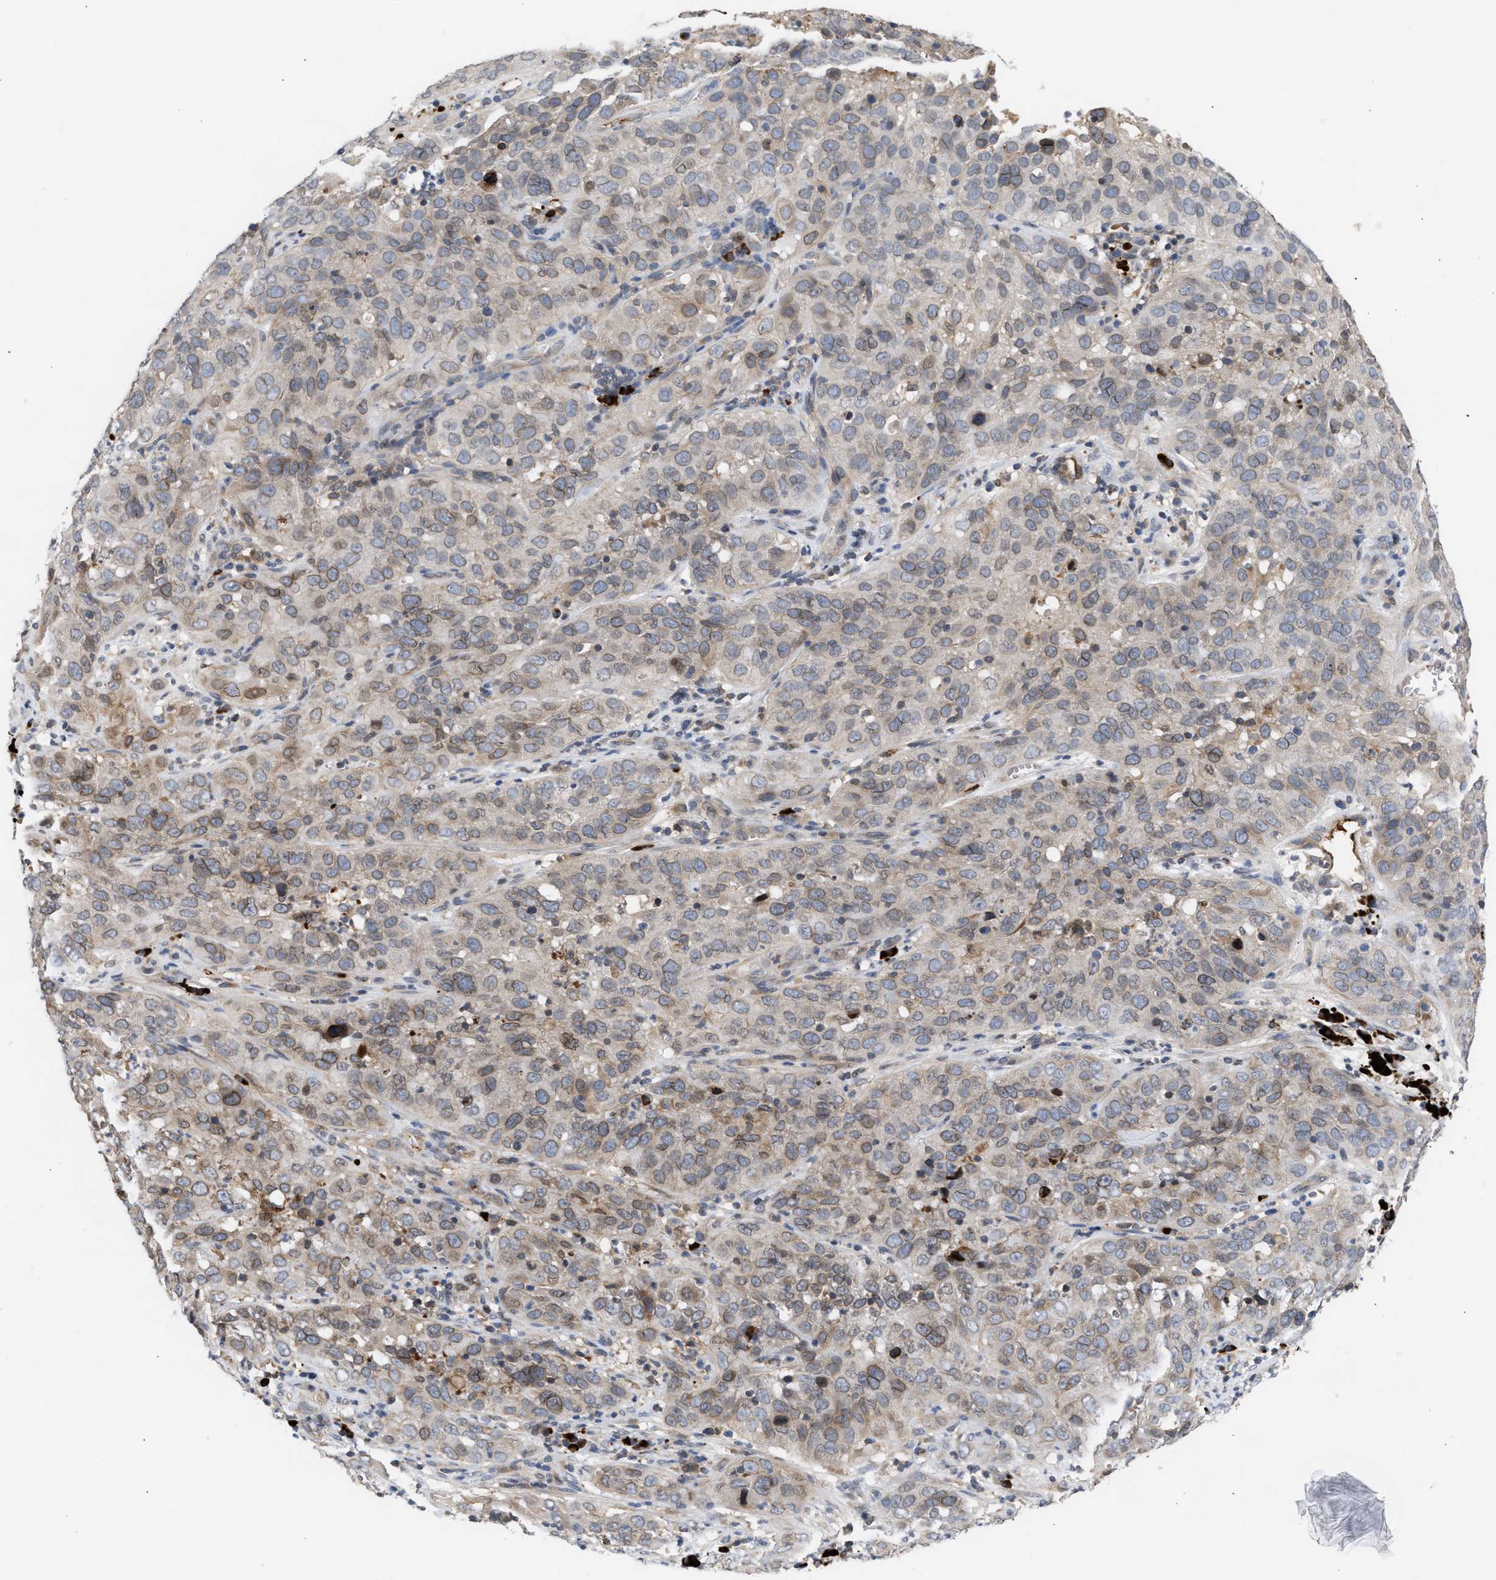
{"staining": {"intensity": "weak", "quantity": "25%-75%", "location": "cytoplasmic/membranous,nuclear"}, "tissue": "cervical cancer", "cell_type": "Tumor cells", "image_type": "cancer", "snomed": [{"axis": "morphology", "description": "Squamous cell carcinoma, NOS"}, {"axis": "topography", "description": "Cervix"}], "caption": "Immunohistochemical staining of human cervical cancer (squamous cell carcinoma) exhibits low levels of weak cytoplasmic/membranous and nuclear protein staining in approximately 25%-75% of tumor cells.", "gene": "NUP62", "patient": {"sex": "female", "age": 32}}